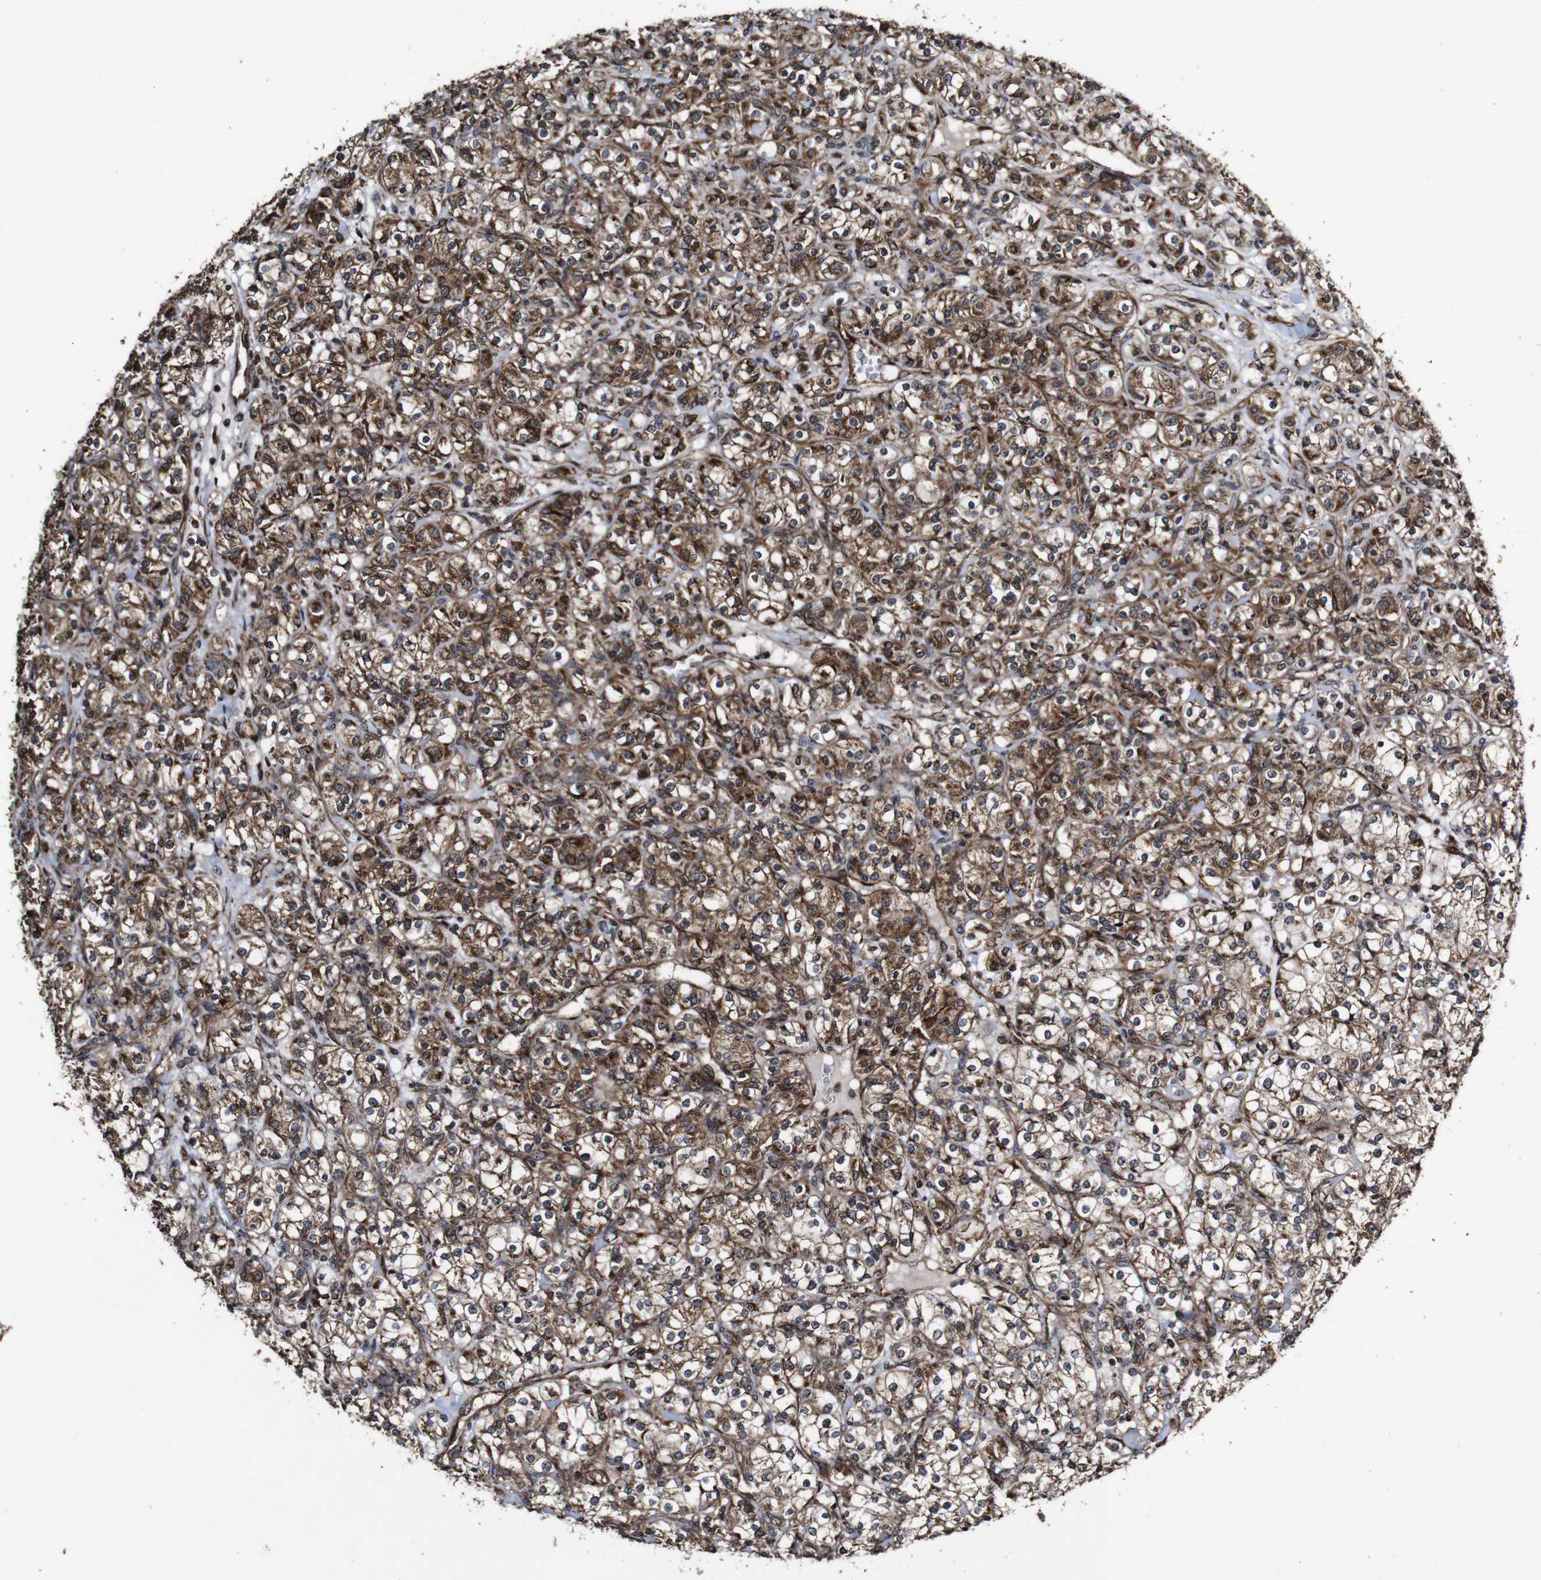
{"staining": {"intensity": "strong", "quantity": "25%-75%", "location": "cytoplasmic/membranous"}, "tissue": "renal cancer", "cell_type": "Tumor cells", "image_type": "cancer", "snomed": [{"axis": "morphology", "description": "Adenocarcinoma, NOS"}, {"axis": "topography", "description": "Kidney"}], "caption": "The immunohistochemical stain highlights strong cytoplasmic/membranous positivity in tumor cells of adenocarcinoma (renal) tissue.", "gene": "BTN3A3", "patient": {"sex": "male", "age": 77}}